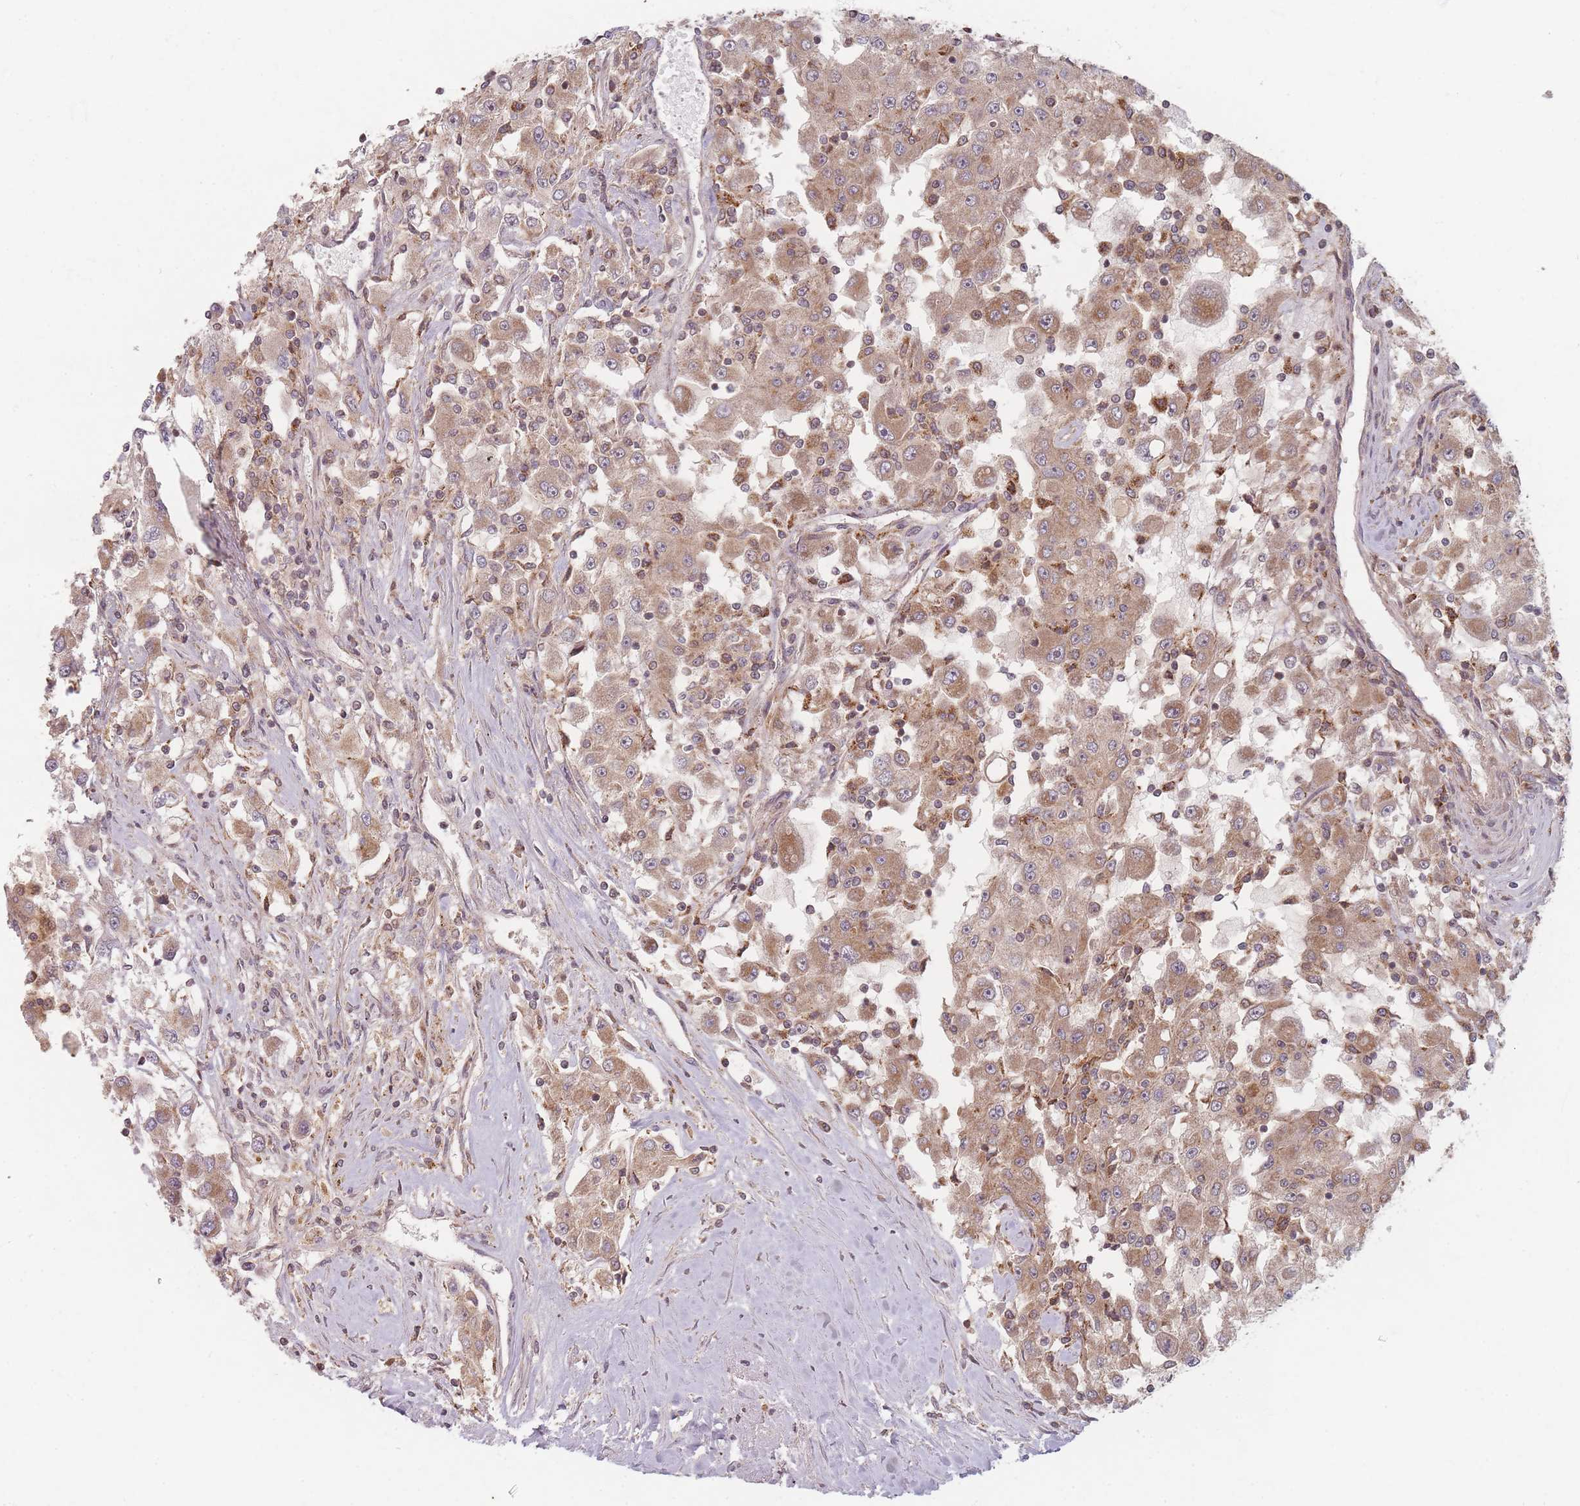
{"staining": {"intensity": "moderate", "quantity": ">75%", "location": "cytoplasmic/membranous"}, "tissue": "renal cancer", "cell_type": "Tumor cells", "image_type": "cancer", "snomed": [{"axis": "morphology", "description": "Adenocarcinoma, NOS"}, {"axis": "topography", "description": "Kidney"}], "caption": "This photomicrograph exhibits immunohistochemistry staining of human adenocarcinoma (renal), with medium moderate cytoplasmic/membranous staining in approximately >75% of tumor cells.", "gene": "RADX", "patient": {"sex": "female", "age": 67}}